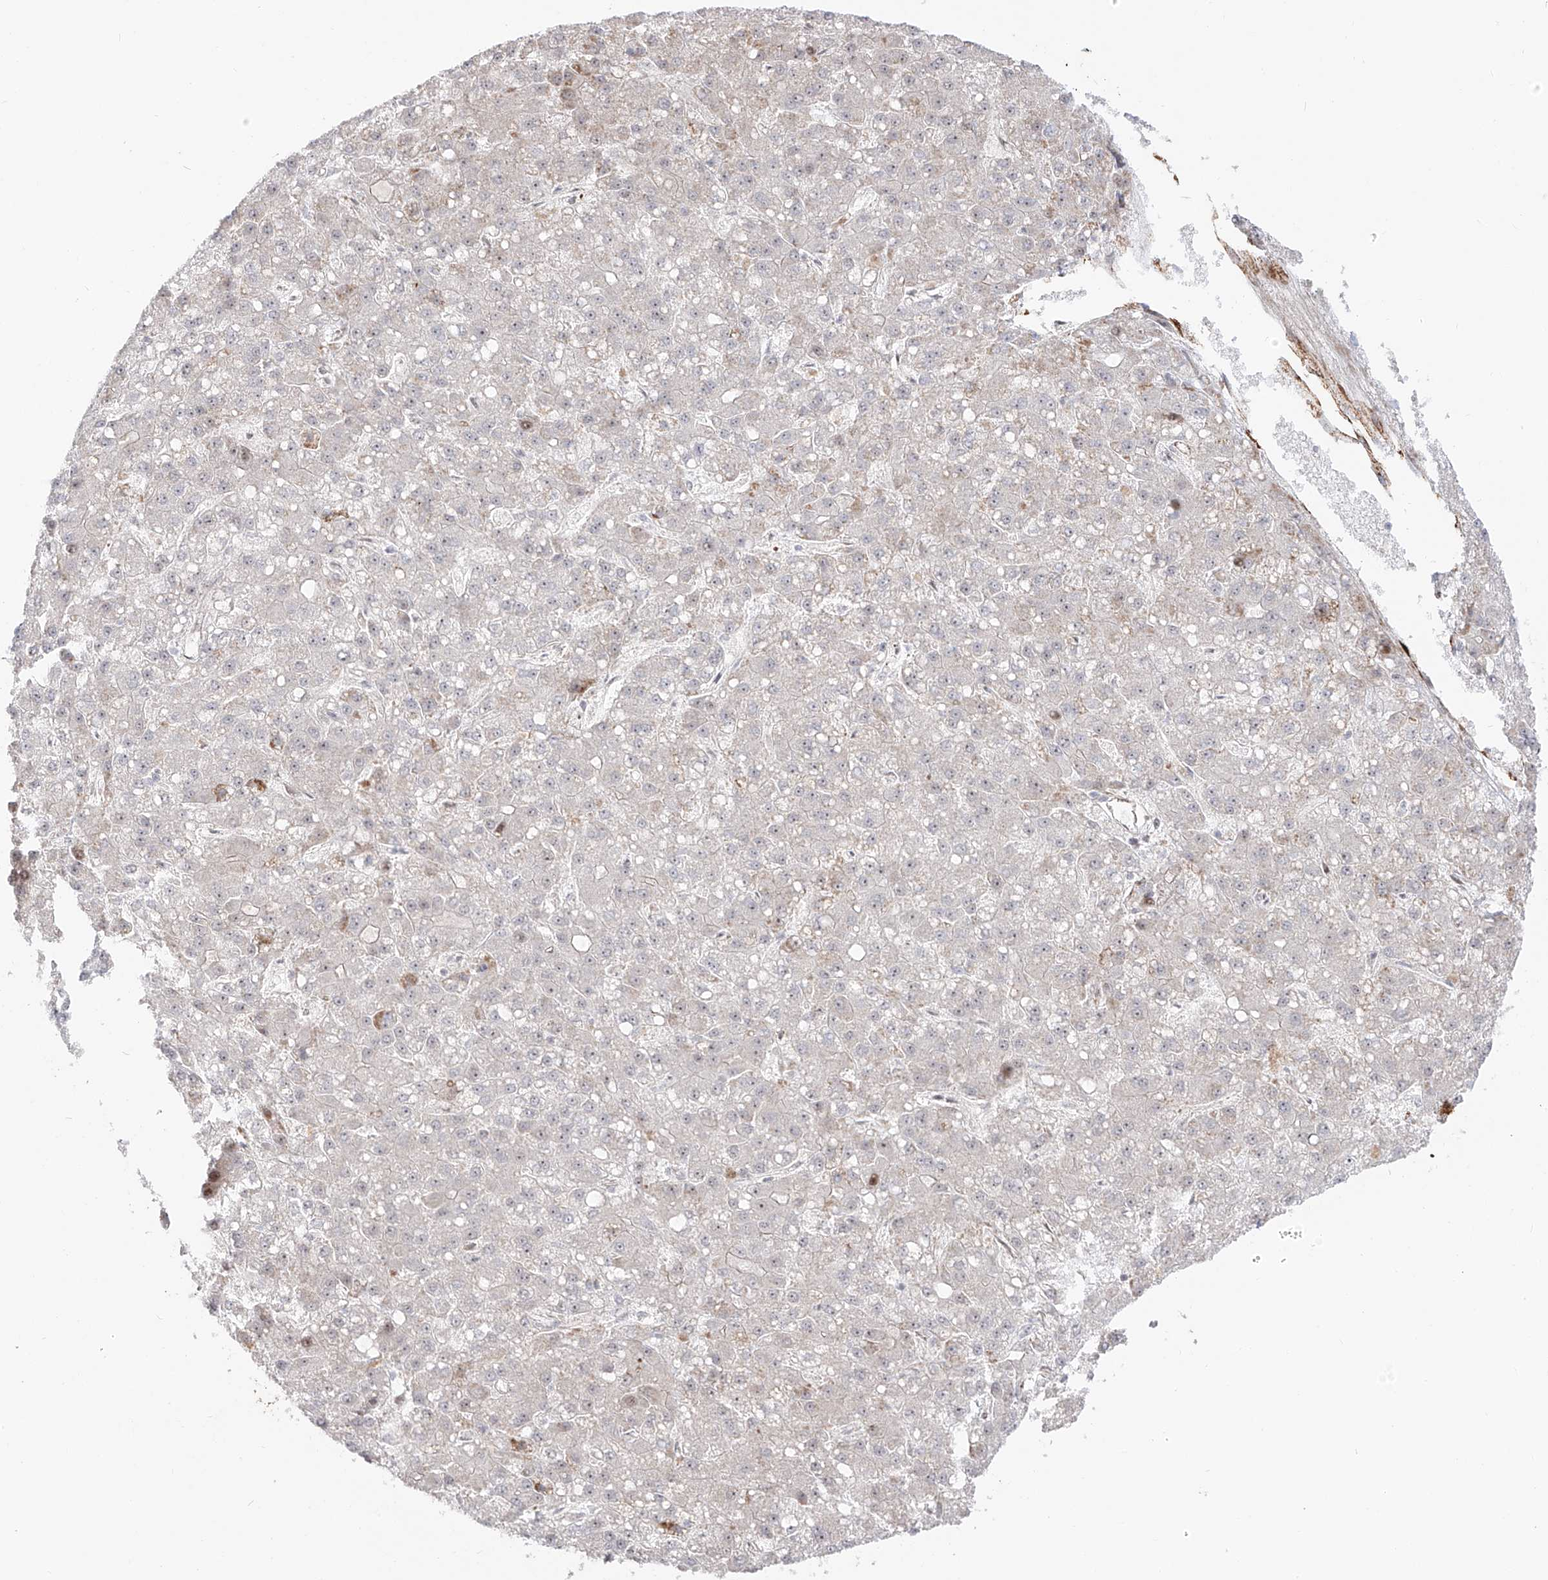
{"staining": {"intensity": "moderate", "quantity": "<25%", "location": "nuclear"}, "tissue": "liver cancer", "cell_type": "Tumor cells", "image_type": "cancer", "snomed": [{"axis": "morphology", "description": "Carcinoma, Hepatocellular, NOS"}, {"axis": "topography", "description": "Liver"}], "caption": "The micrograph reveals staining of liver cancer (hepatocellular carcinoma), revealing moderate nuclear protein staining (brown color) within tumor cells.", "gene": "ZNF180", "patient": {"sex": "male", "age": 67}}